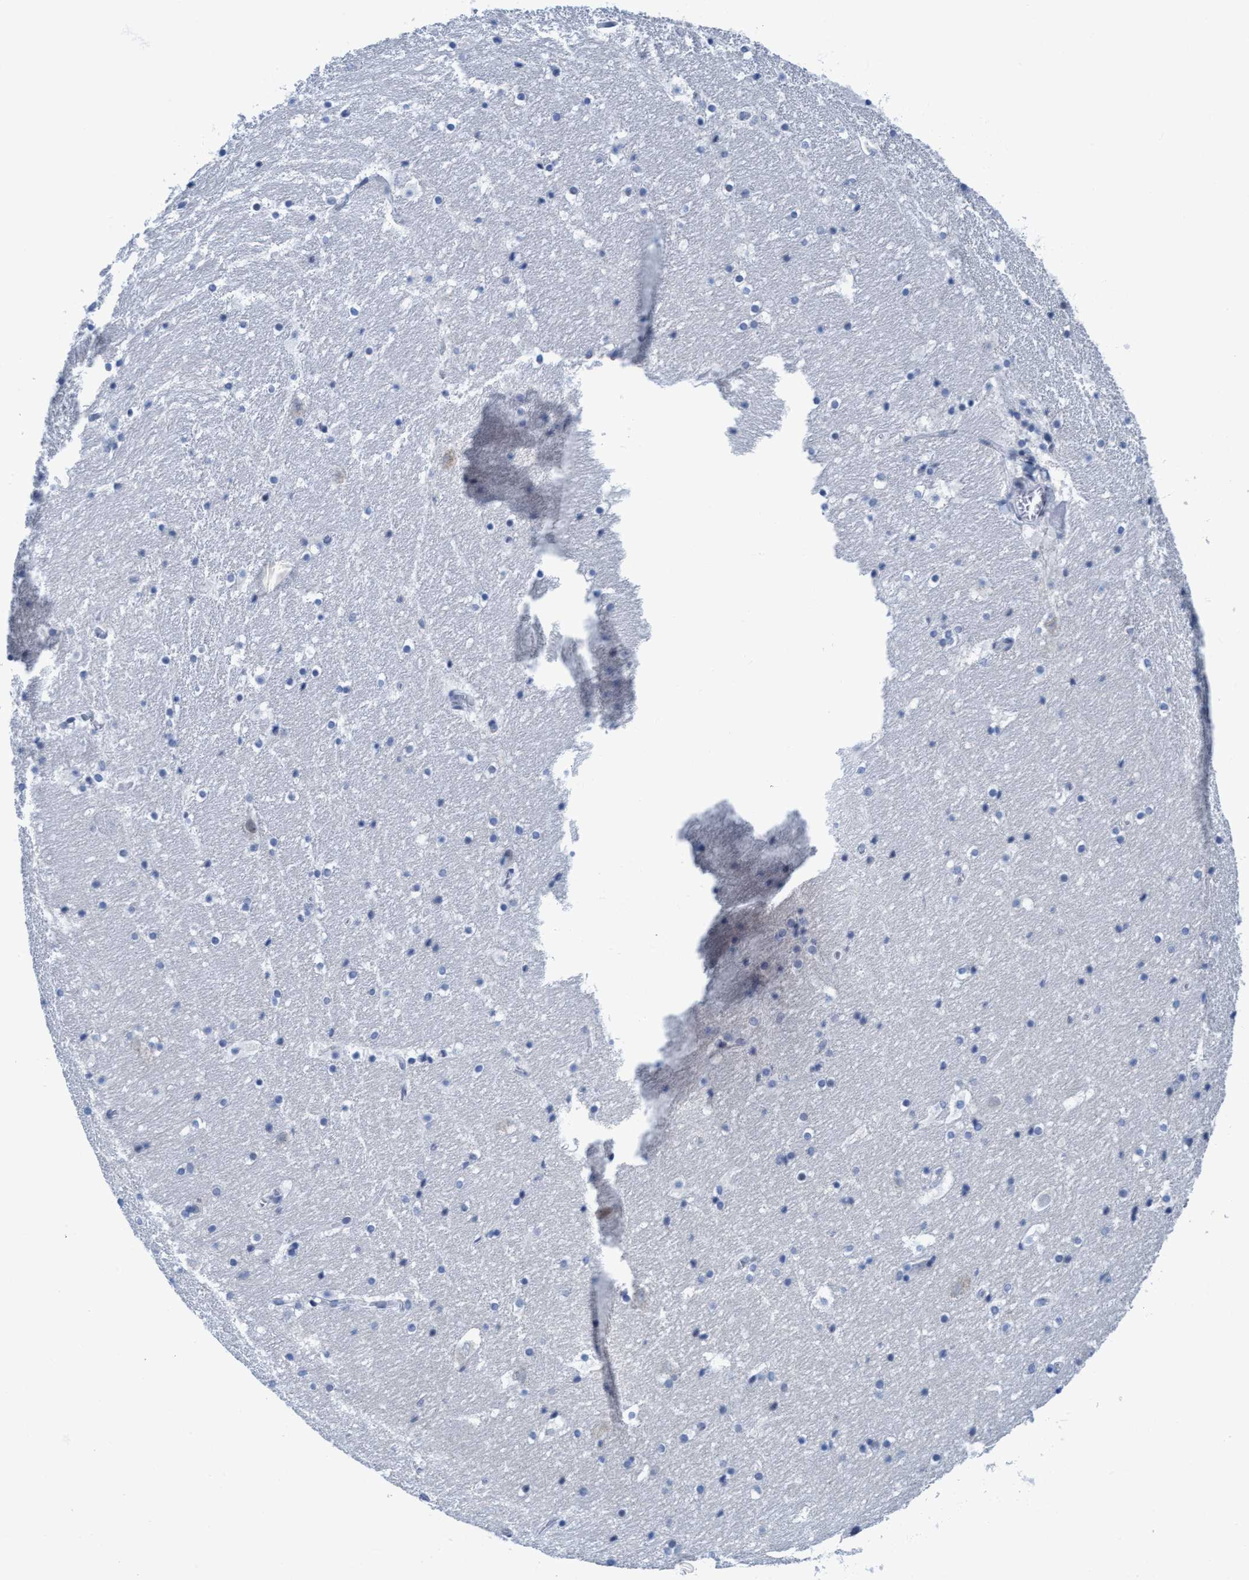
{"staining": {"intensity": "negative", "quantity": "none", "location": "none"}, "tissue": "hippocampus", "cell_type": "Glial cells", "image_type": "normal", "snomed": [{"axis": "morphology", "description": "Normal tissue, NOS"}, {"axis": "topography", "description": "Hippocampus"}], "caption": "Glial cells show no significant protein expression in normal hippocampus.", "gene": "DNAI1", "patient": {"sex": "male", "age": 45}}